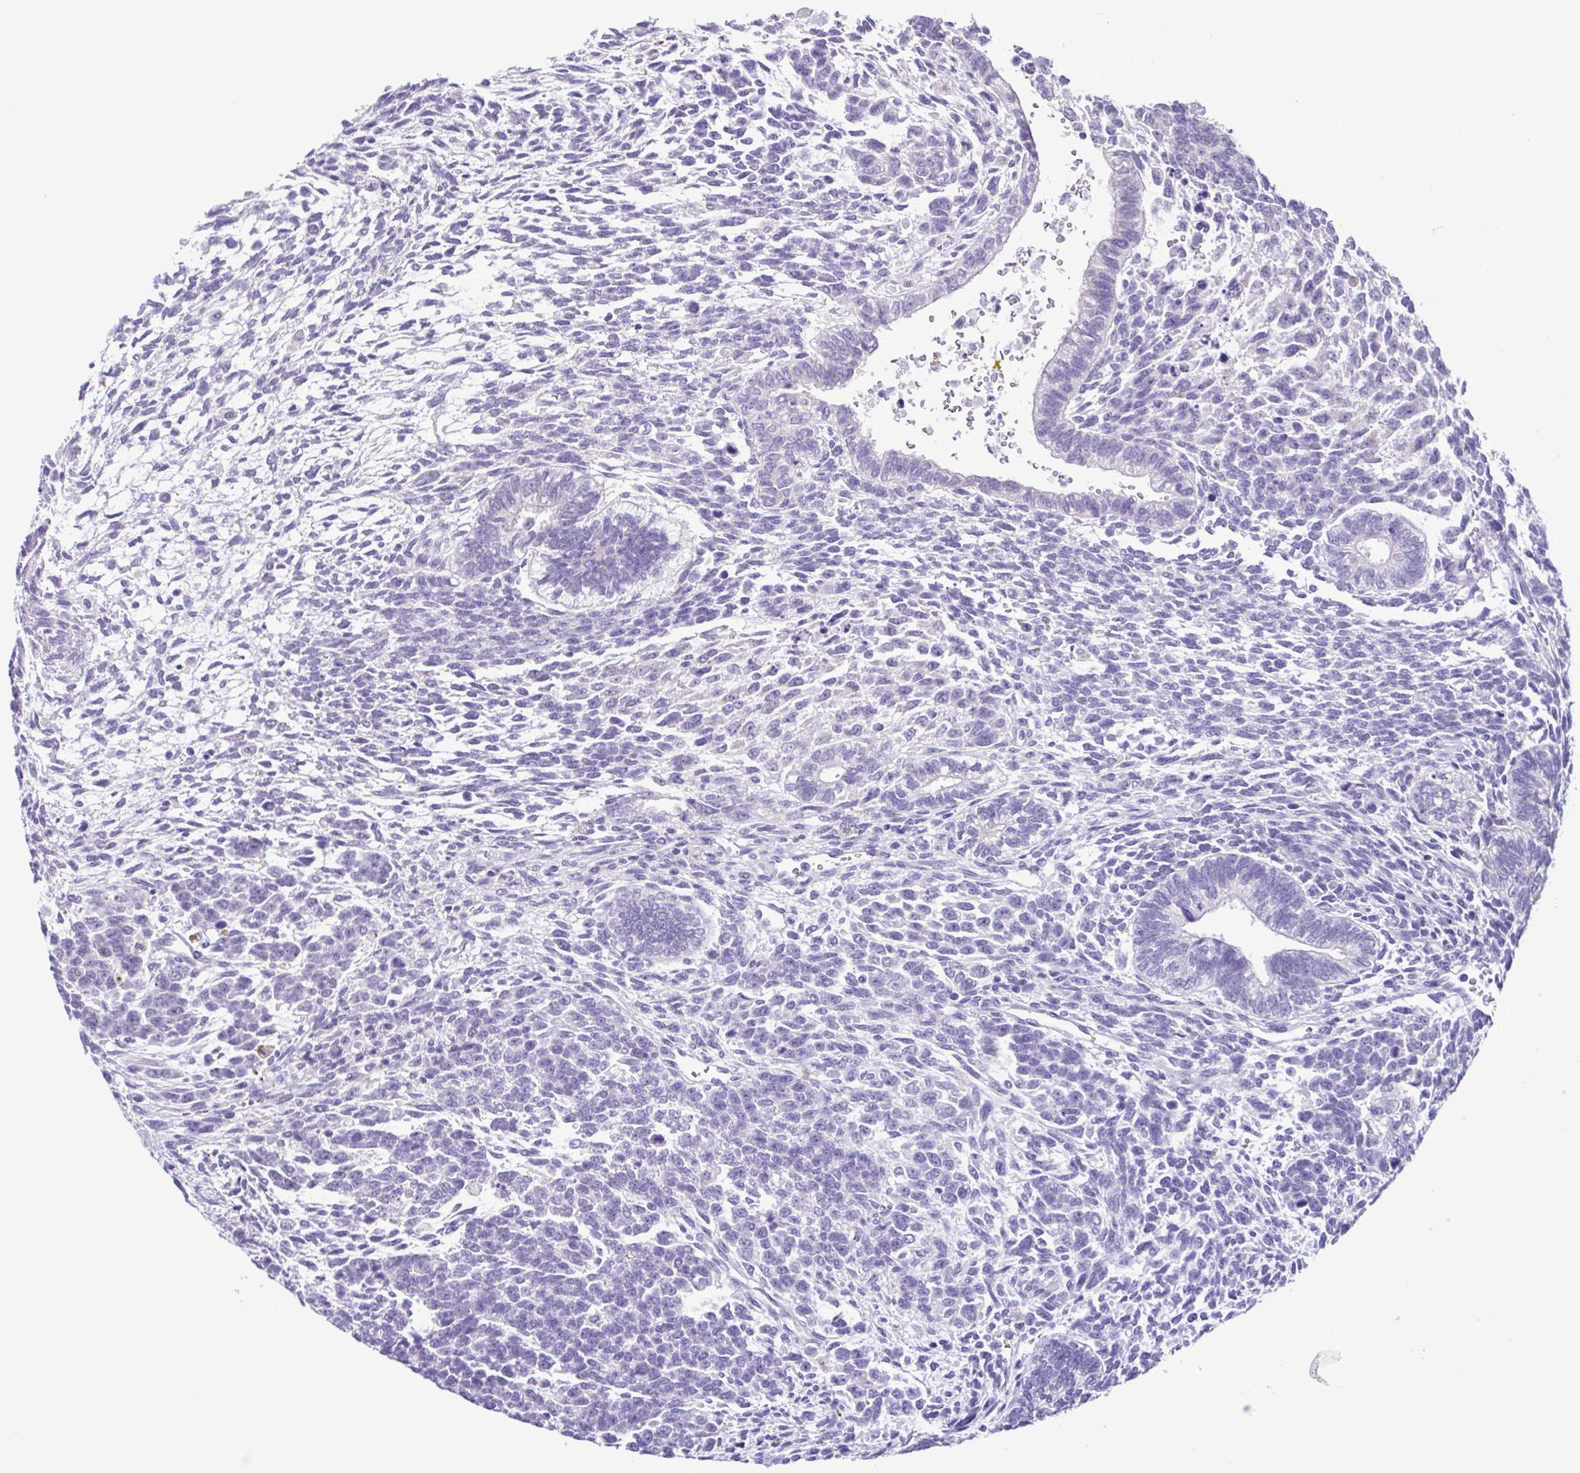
{"staining": {"intensity": "negative", "quantity": "none", "location": "none"}, "tissue": "testis cancer", "cell_type": "Tumor cells", "image_type": "cancer", "snomed": [{"axis": "morphology", "description": "Carcinoma, Embryonal, NOS"}, {"axis": "topography", "description": "Testis"}], "caption": "Human testis cancer (embryonal carcinoma) stained for a protein using immunohistochemistry displays no staining in tumor cells.", "gene": "CBY2", "patient": {"sex": "male", "age": 23}}